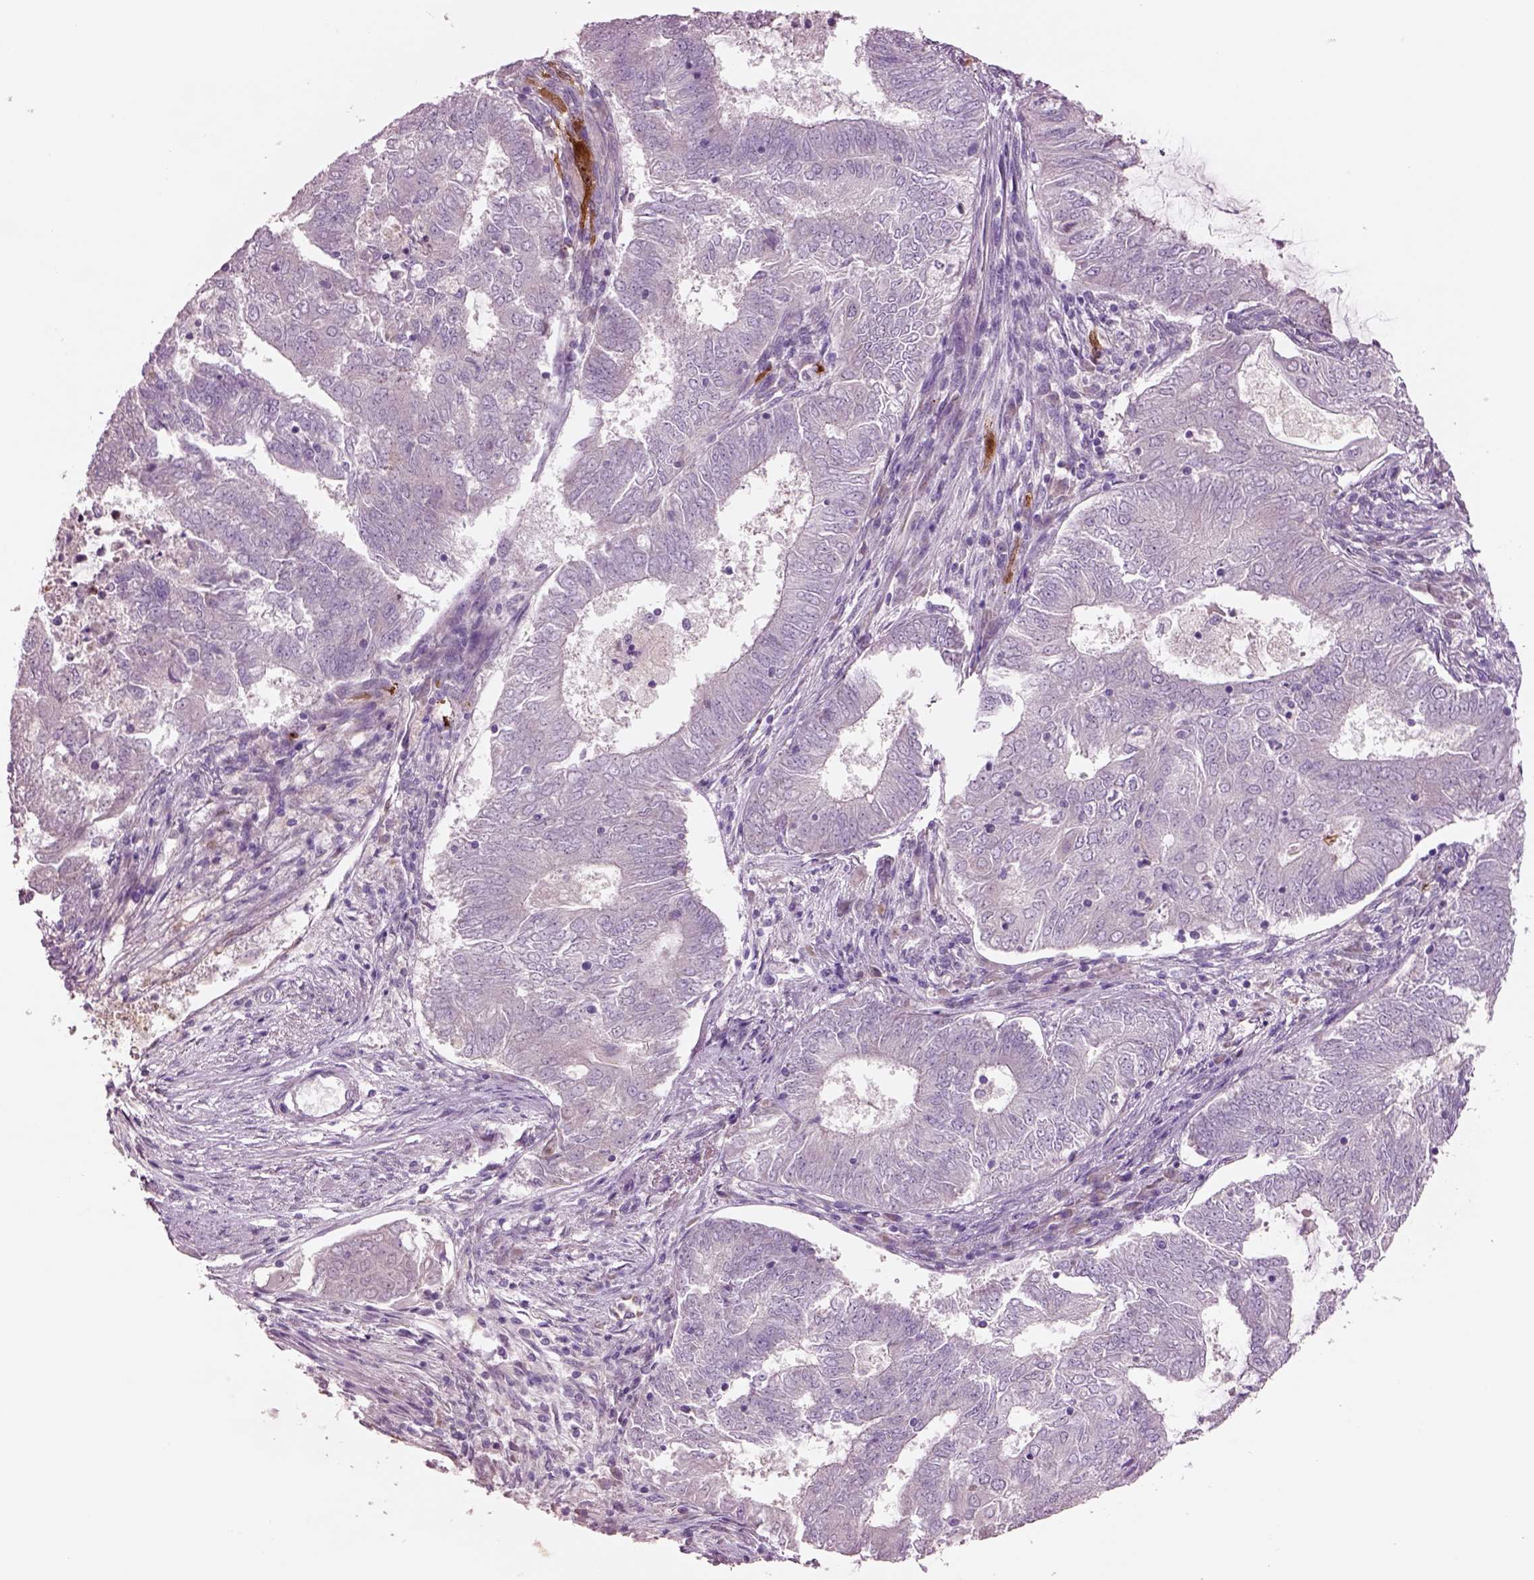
{"staining": {"intensity": "negative", "quantity": "none", "location": "none"}, "tissue": "endometrial cancer", "cell_type": "Tumor cells", "image_type": "cancer", "snomed": [{"axis": "morphology", "description": "Adenocarcinoma, NOS"}, {"axis": "topography", "description": "Endometrium"}], "caption": "Tumor cells are negative for brown protein staining in endometrial cancer.", "gene": "PLPP7", "patient": {"sex": "female", "age": 62}}